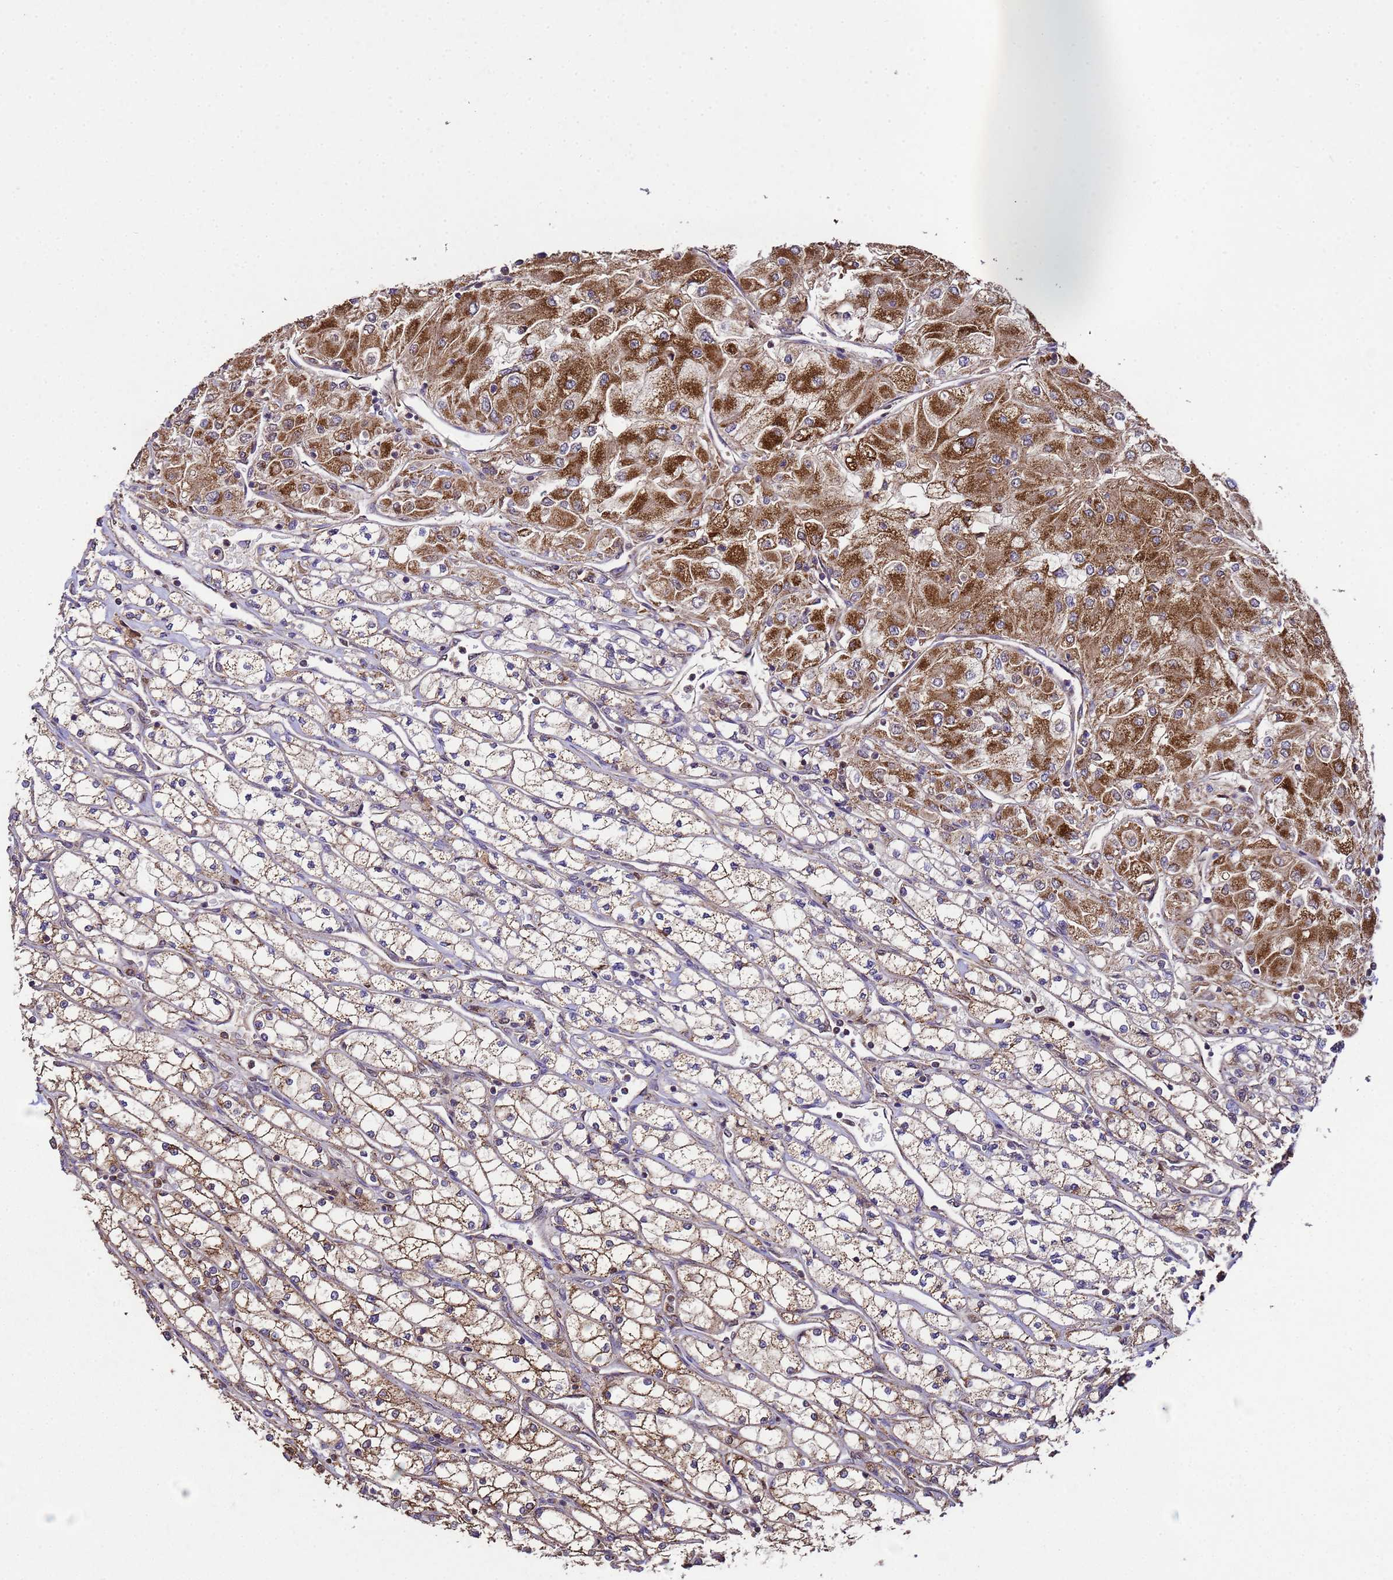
{"staining": {"intensity": "strong", "quantity": "25%-75%", "location": "cytoplasmic/membranous"}, "tissue": "renal cancer", "cell_type": "Tumor cells", "image_type": "cancer", "snomed": [{"axis": "morphology", "description": "Adenocarcinoma, NOS"}, {"axis": "topography", "description": "Kidney"}], "caption": "Immunohistochemistry (IHC) histopathology image of neoplastic tissue: human renal cancer (adenocarcinoma) stained using immunohistochemistry (IHC) exhibits high levels of strong protein expression localized specifically in the cytoplasmic/membranous of tumor cells, appearing as a cytoplasmic/membranous brown color.", "gene": "HSPBAP1", "patient": {"sex": "male", "age": 80}}